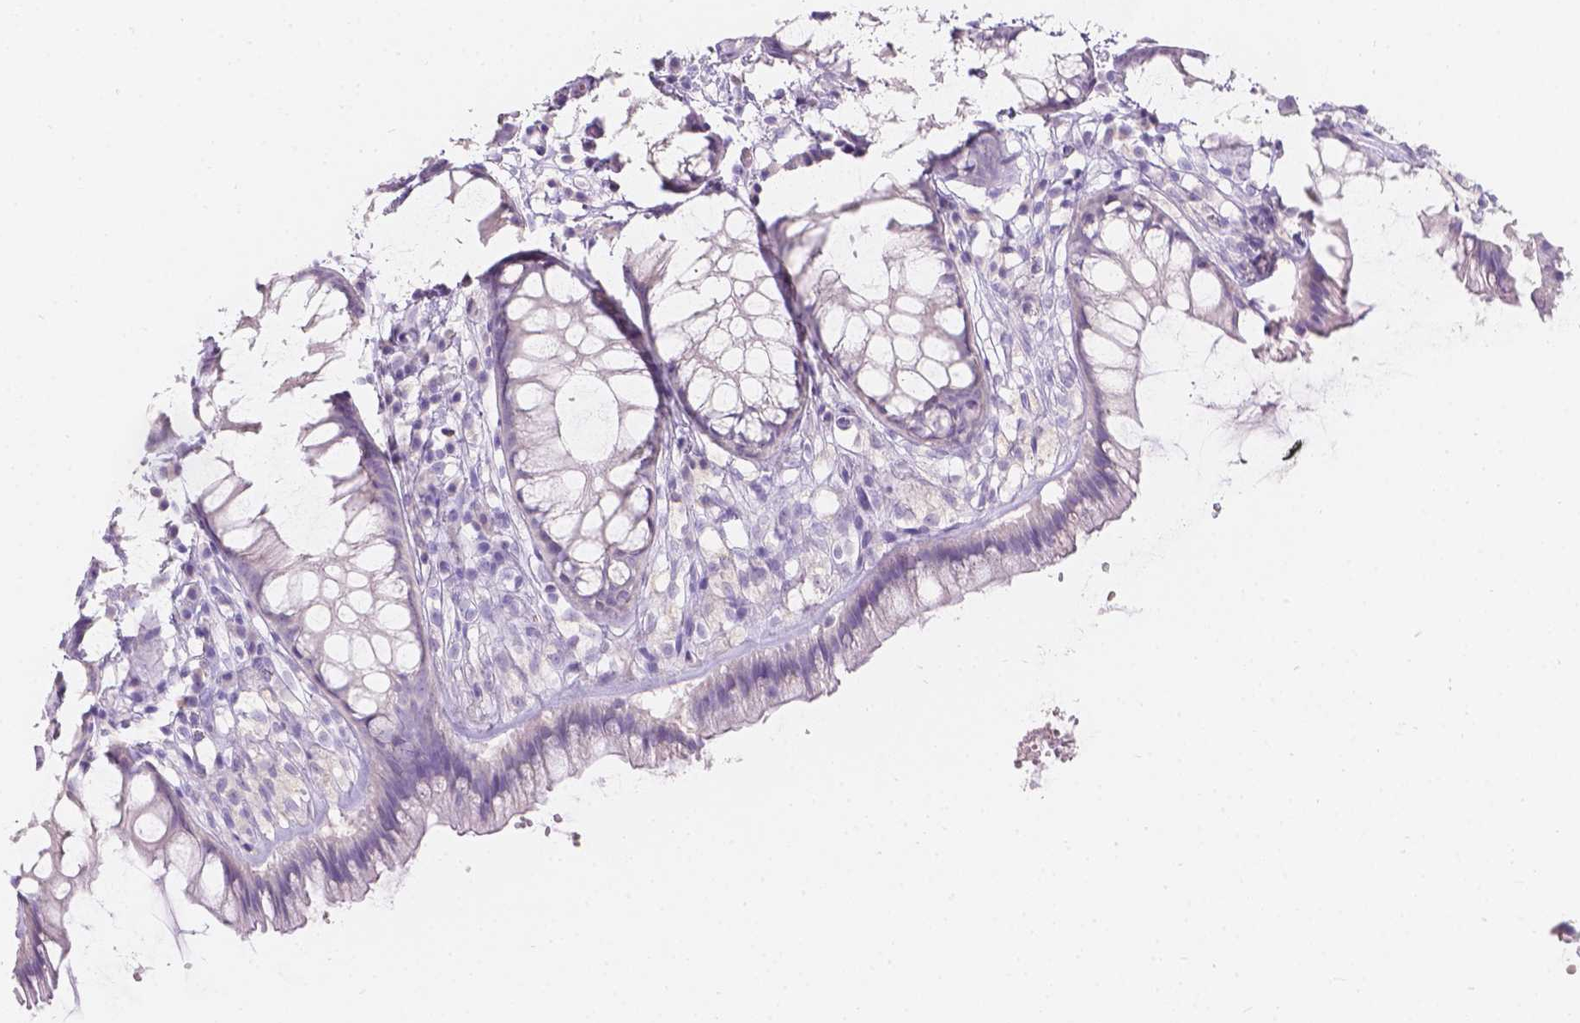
{"staining": {"intensity": "weak", "quantity": "25%-75%", "location": "cytoplasmic/membranous"}, "tissue": "rectum", "cell_type": "Glandular cells", "image_type": "normal", "snomed": [{"axis": "morphology", "description": "Normal tissue, NOS"}, {"axis": "topography", "description": "Rectum"}], "caption": "Immunohistochemical staining of normal rectum demonstrates low levels of weak cytoplasmic/membranous positivity in approximately 25%-75% of glandular cells. The staining is performed using DAB brown chromogen to label protein expression. The nuclei are counter-stained blue using hematoxylin.", "gene": "HTN3", "patient": {"sex": "female", "age": 62}}